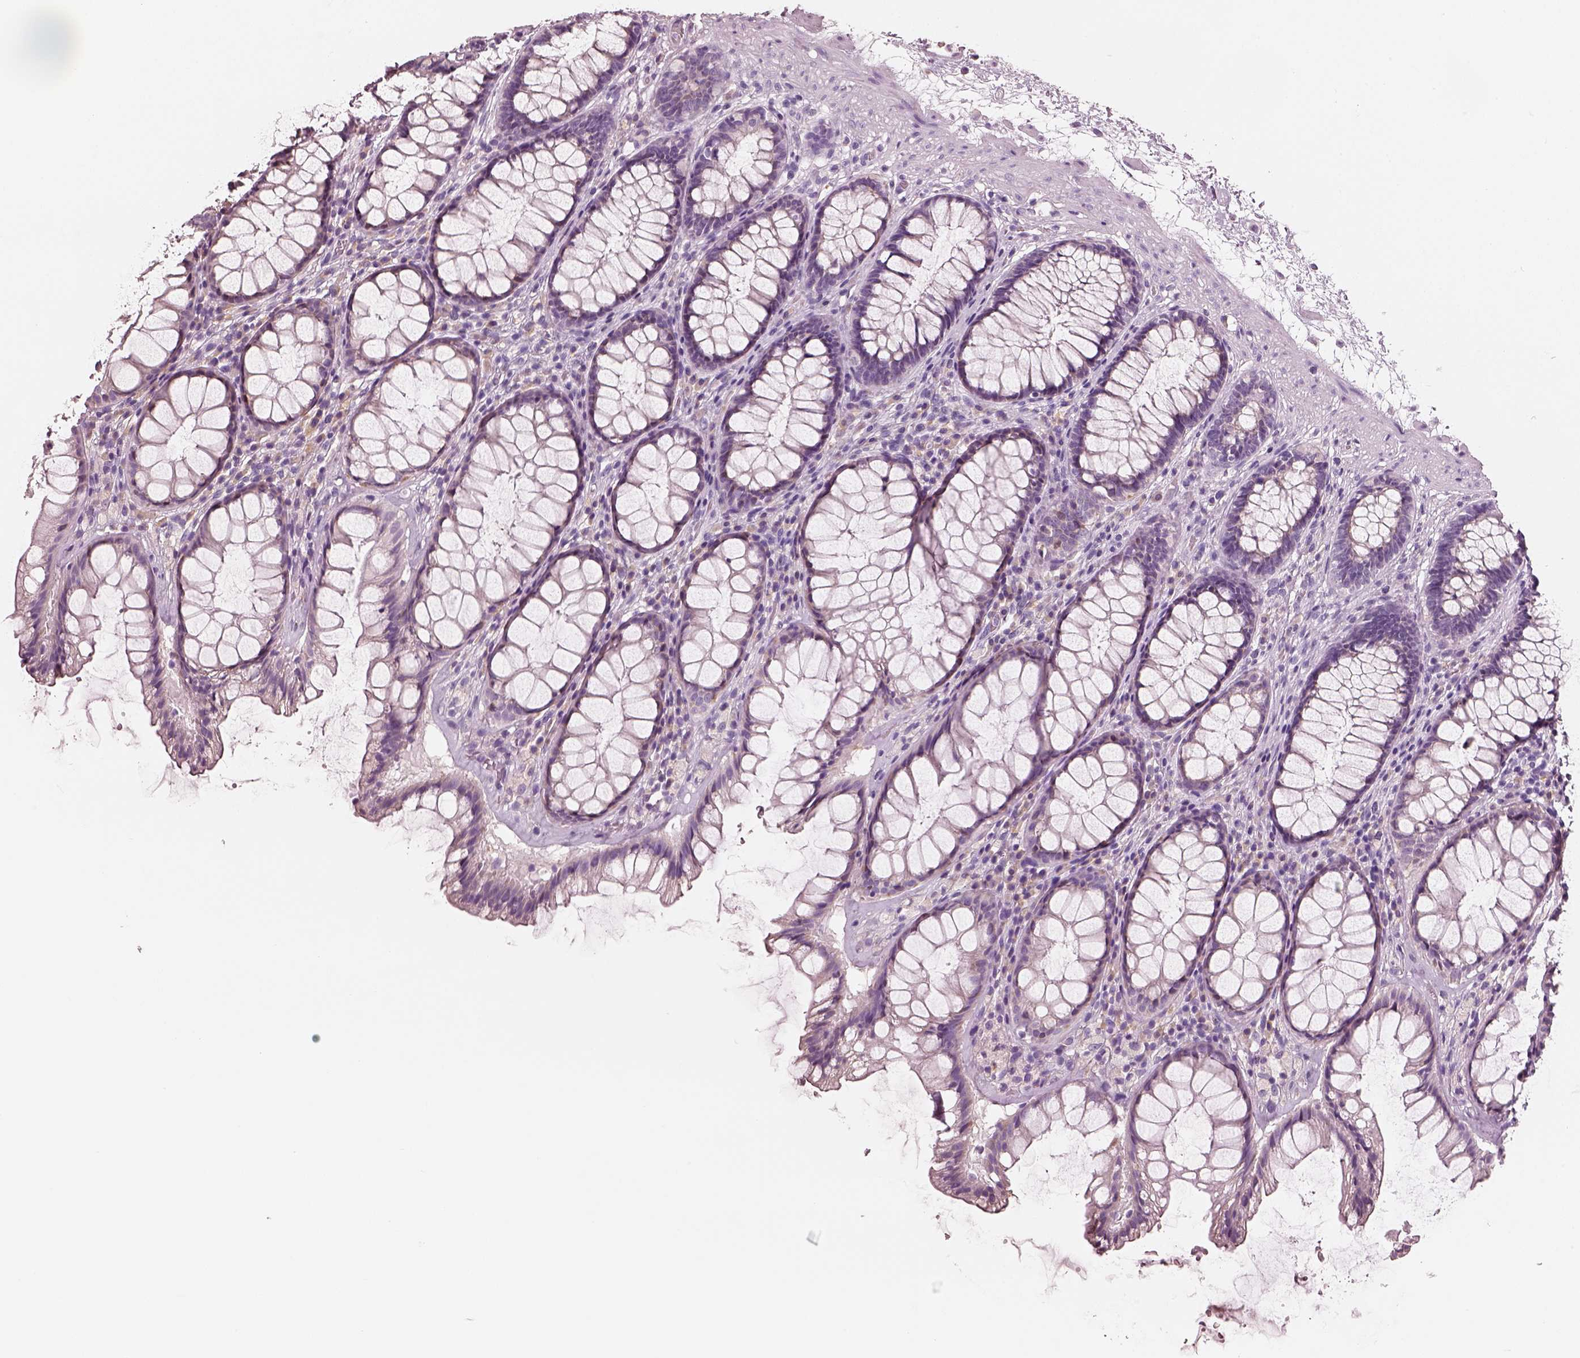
{"staining": {"intensity": "negative", "quantity": "none", "location": "none"}, "tissue": "rectum", "cell_type": "Glandular cells", "image_type": "normal", "snomed": [{"axis": "morphology", "description": "Normal tissue, NOS"}, {"axis": "topography", "description": "Rectum"}], "caption": "This is a image of IHC staining of benign rectum, which shows no expression in glandular cells. (Brightfield microscopy of DAB immunohistochemistry (IHC) at high magnification).", "gene": "PNOC", "patient": {"sex": "male", "age": 72}}